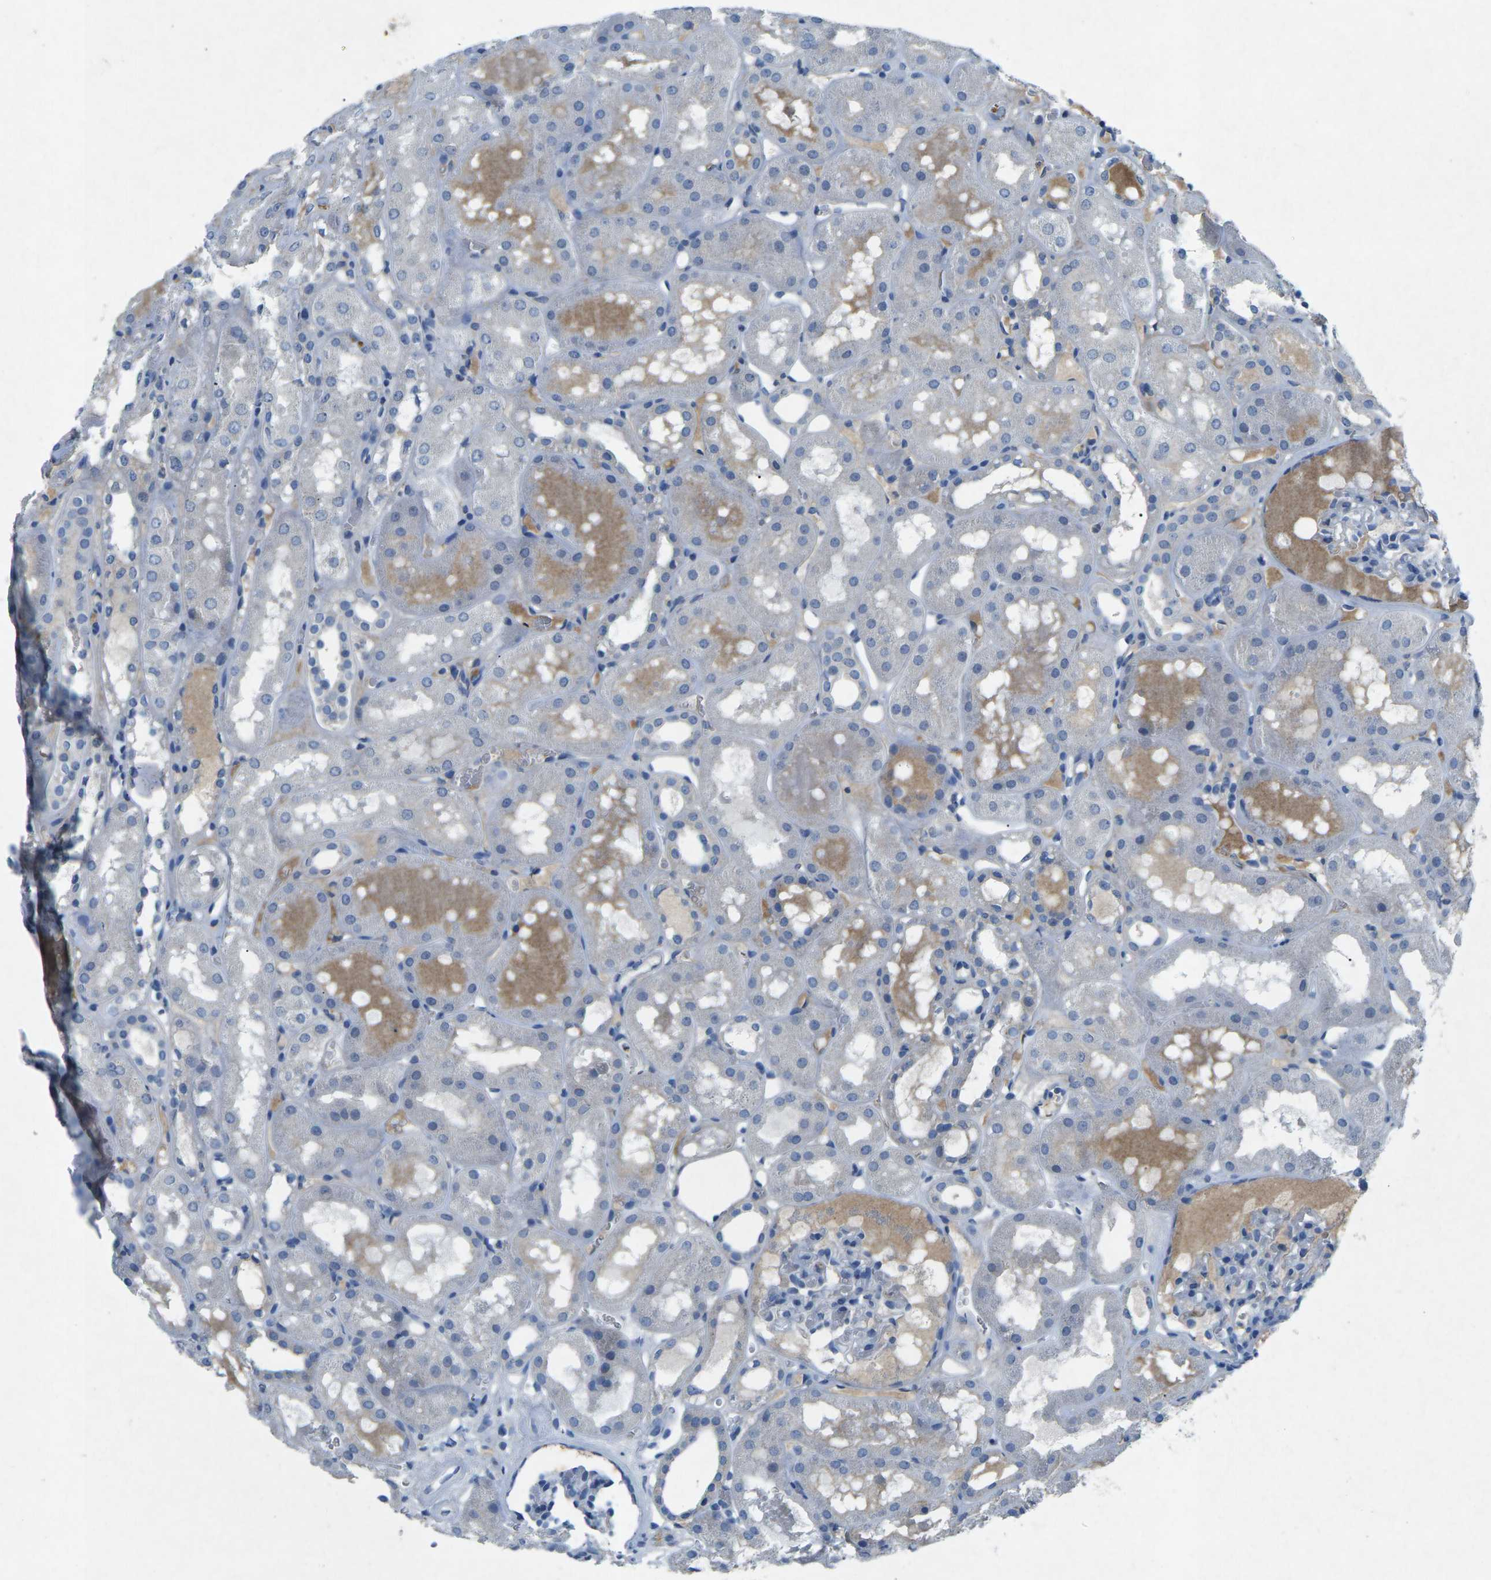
{"staining": {"intensity": "negative", "quantity": "none", "location": "none"}, "tissue": "kidney", "cell_type": "Cells in glomeruli", "image_type": "normal", "snomed": [{"axis": "morphology", "description": "Normal tissue, NOS"}, {"axis": "topography", "description": "Kidney"}, {"axis": "topography", "description": "Urinary bladder"}], "caption": "The histopathology image exhibits no staining of cells in glomeruli in benign kidney.", "gene": "PLG", "patient": {"sex": "male", "age": 16}}